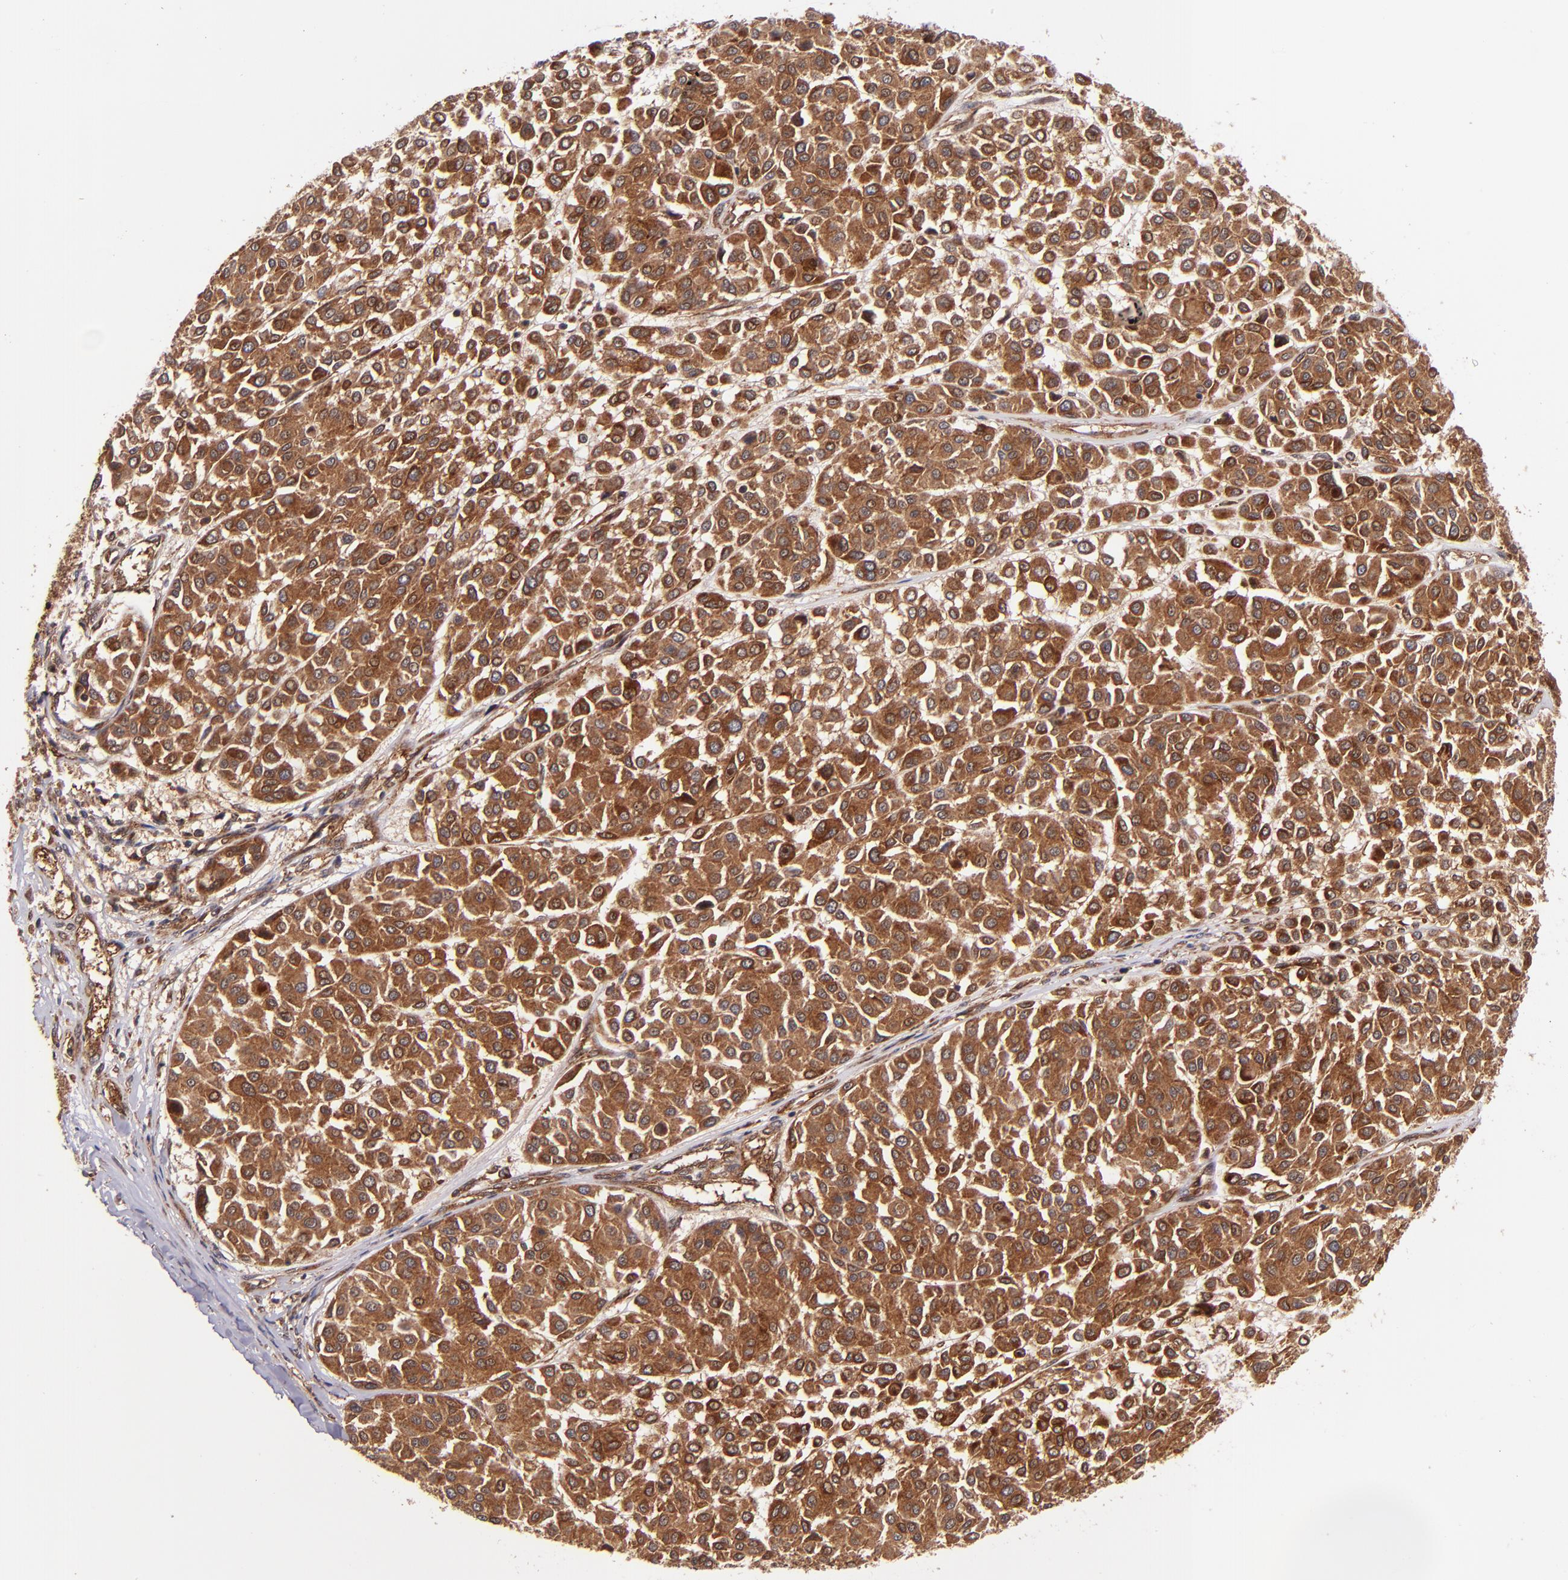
{"staining": {"intensity": "strong", "quantity": ">75%", "location": "cytoplasmic/membranous"}, "tissue": "melanoma", "cell_type": "Tumor cells", "image_type": "cancer", "snomed": [{"axis": "morphology", "description": "Malignant melanoma, Metastatic site"}, {"axis": "topography", "description": "Soft tissue"}], "caption": "Immunohistochemistry (IHC) (DAB (3,3'-diaminobenzidine)) staining of melanoma displays strong cytoplasmic/membranous protein expression in about >75% of tumor cells. The staining was performed using DAB to visualize the protein expression in brown, while the nuclei were stained in blue with hematoxylin (Magnification: 20x).", "gene": "STX8", "patient": {"sex": "male", "age": 41}}